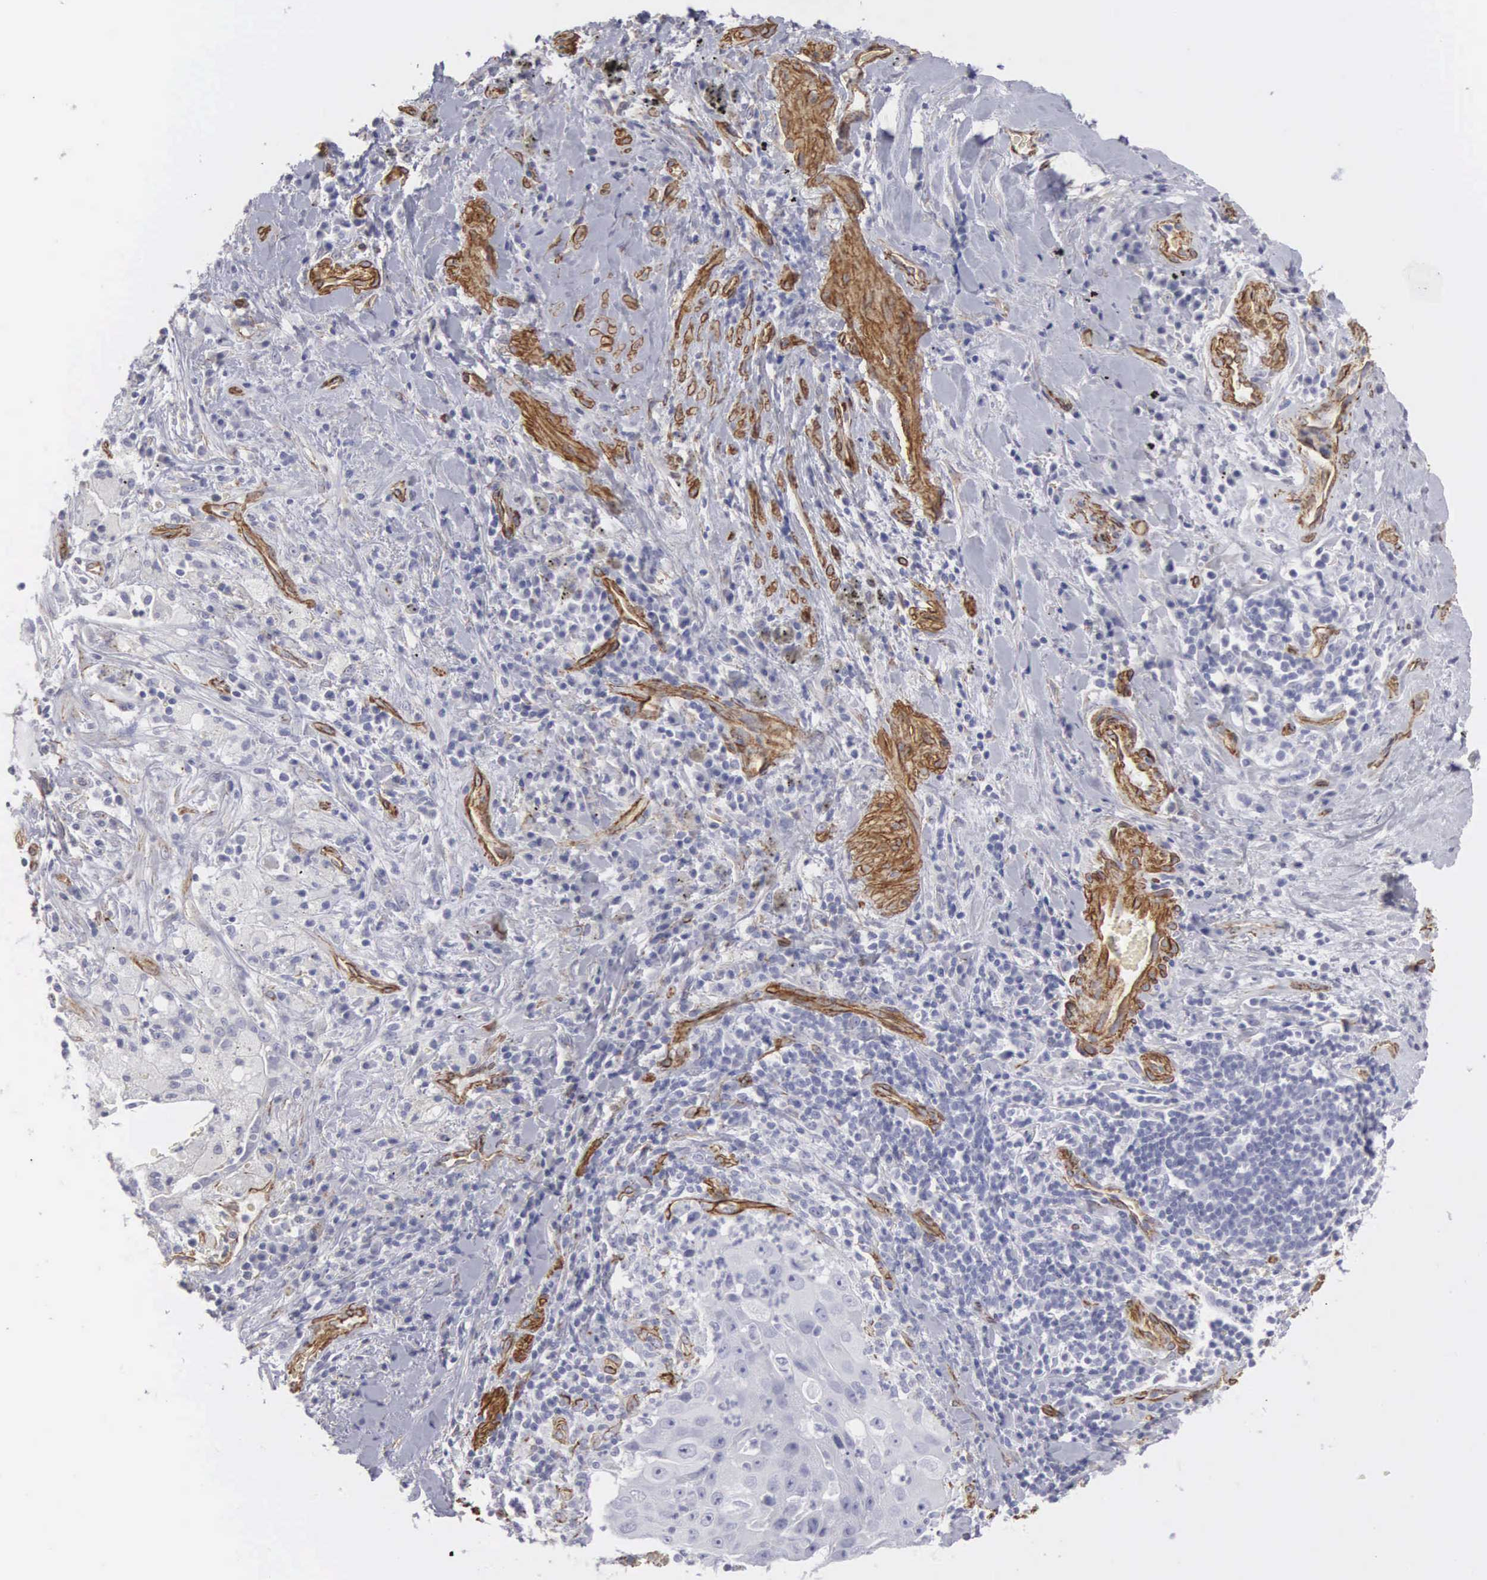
{"staining": {"intensity": "negative", "quantity": "none", "location": "none"}, "tissue": "lung cancer", "cell_type": "Tumor cells", "image_type": "cancer", "snomed": [{"axis": "morphology", "description": "Squamous cell carcinoma, NOS"}, {"axis": "topography", "description": "Lung"}], "caption": "Human lung cancer (squamous cell carcinoma) stained for a protein using immunohistochemistry (IHC) demonstrates no staining in tumor cells.", "gene": "MAGEB10", "patient": {"sex": "male", "age": 64}}